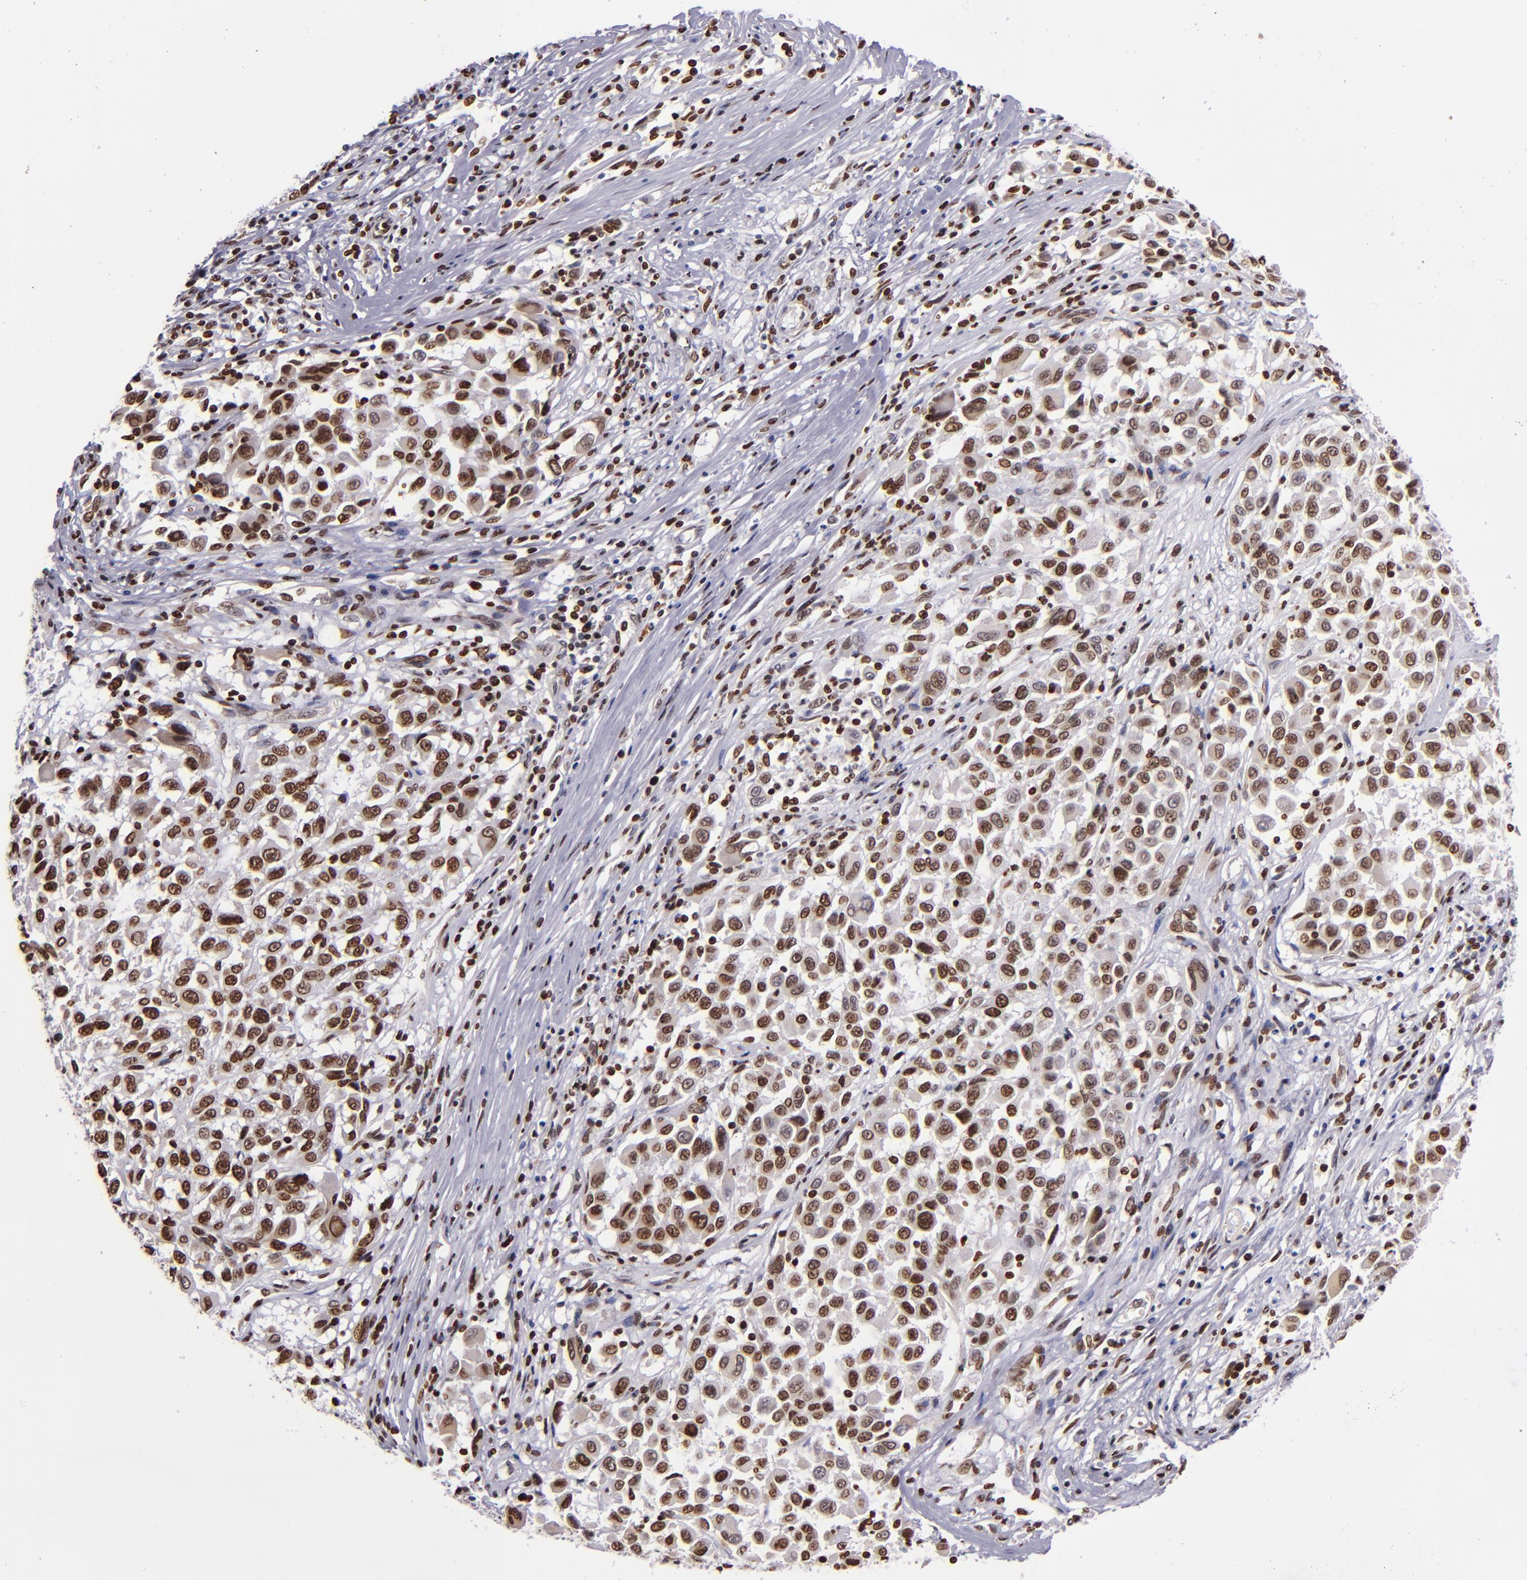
{"staining": {"intensity": "strong", "quantity": ">75%", "location": "nuclear"}, "tissue": "melanoma", "cell_type": "Tumor cells", "image_type": "cancer", "snomed": [{"axis": "morphology", "description": "Malignant melanoma, Metastatic site"}, {"axis": "topography", "description": "Lymph node"}], "caption": "The histopathology image shows staining of melanoma, revealing strong nuclear protein staining (brown color) within tumor cells.", "gene": "CDKL5", "patient": {"sex": "male", "age": 61}}